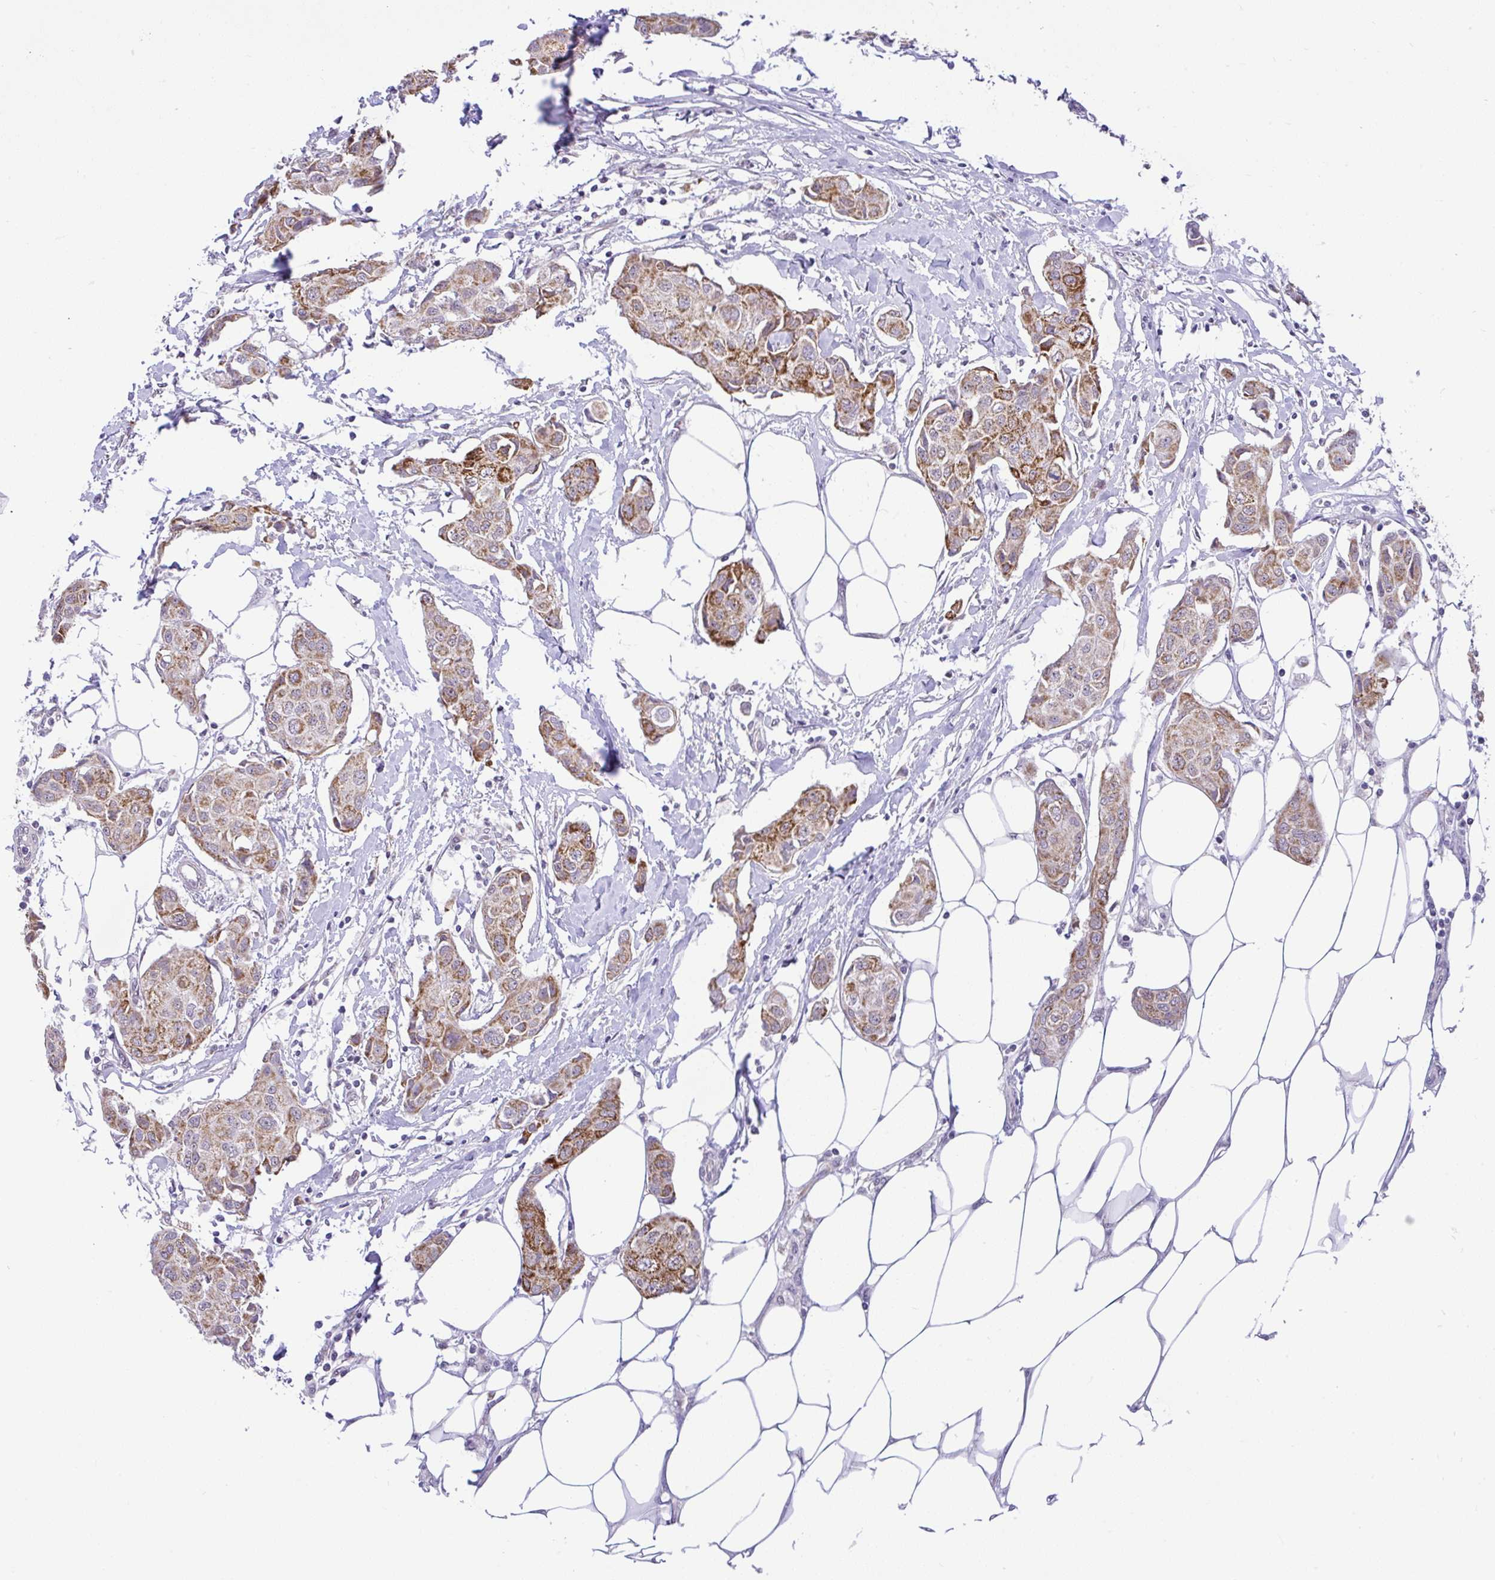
{"staining": {"intensity": "moderate", "quantity": "25%-75%", "location": "cytoplasmic/membranous"}, "tissue": "breast cancer", "cell_type": "Tumor cells", "image_type": "cancer", "snomed": [{"axis": "morphology", "description": "Duct carcinoma"}, {"axis": "topography", "description": "Breast"}, {"axis": "topography", "description": "Lymph node"}], "caption": "Protein staining of breast cancer (intraductal carcinoma) tissue exhibits moderate cytoplasmic/membranous staining in about 25%-75% of tumor cells.", "gene": "PYCR2", "patient": {"sex": "female", "age": 80}}